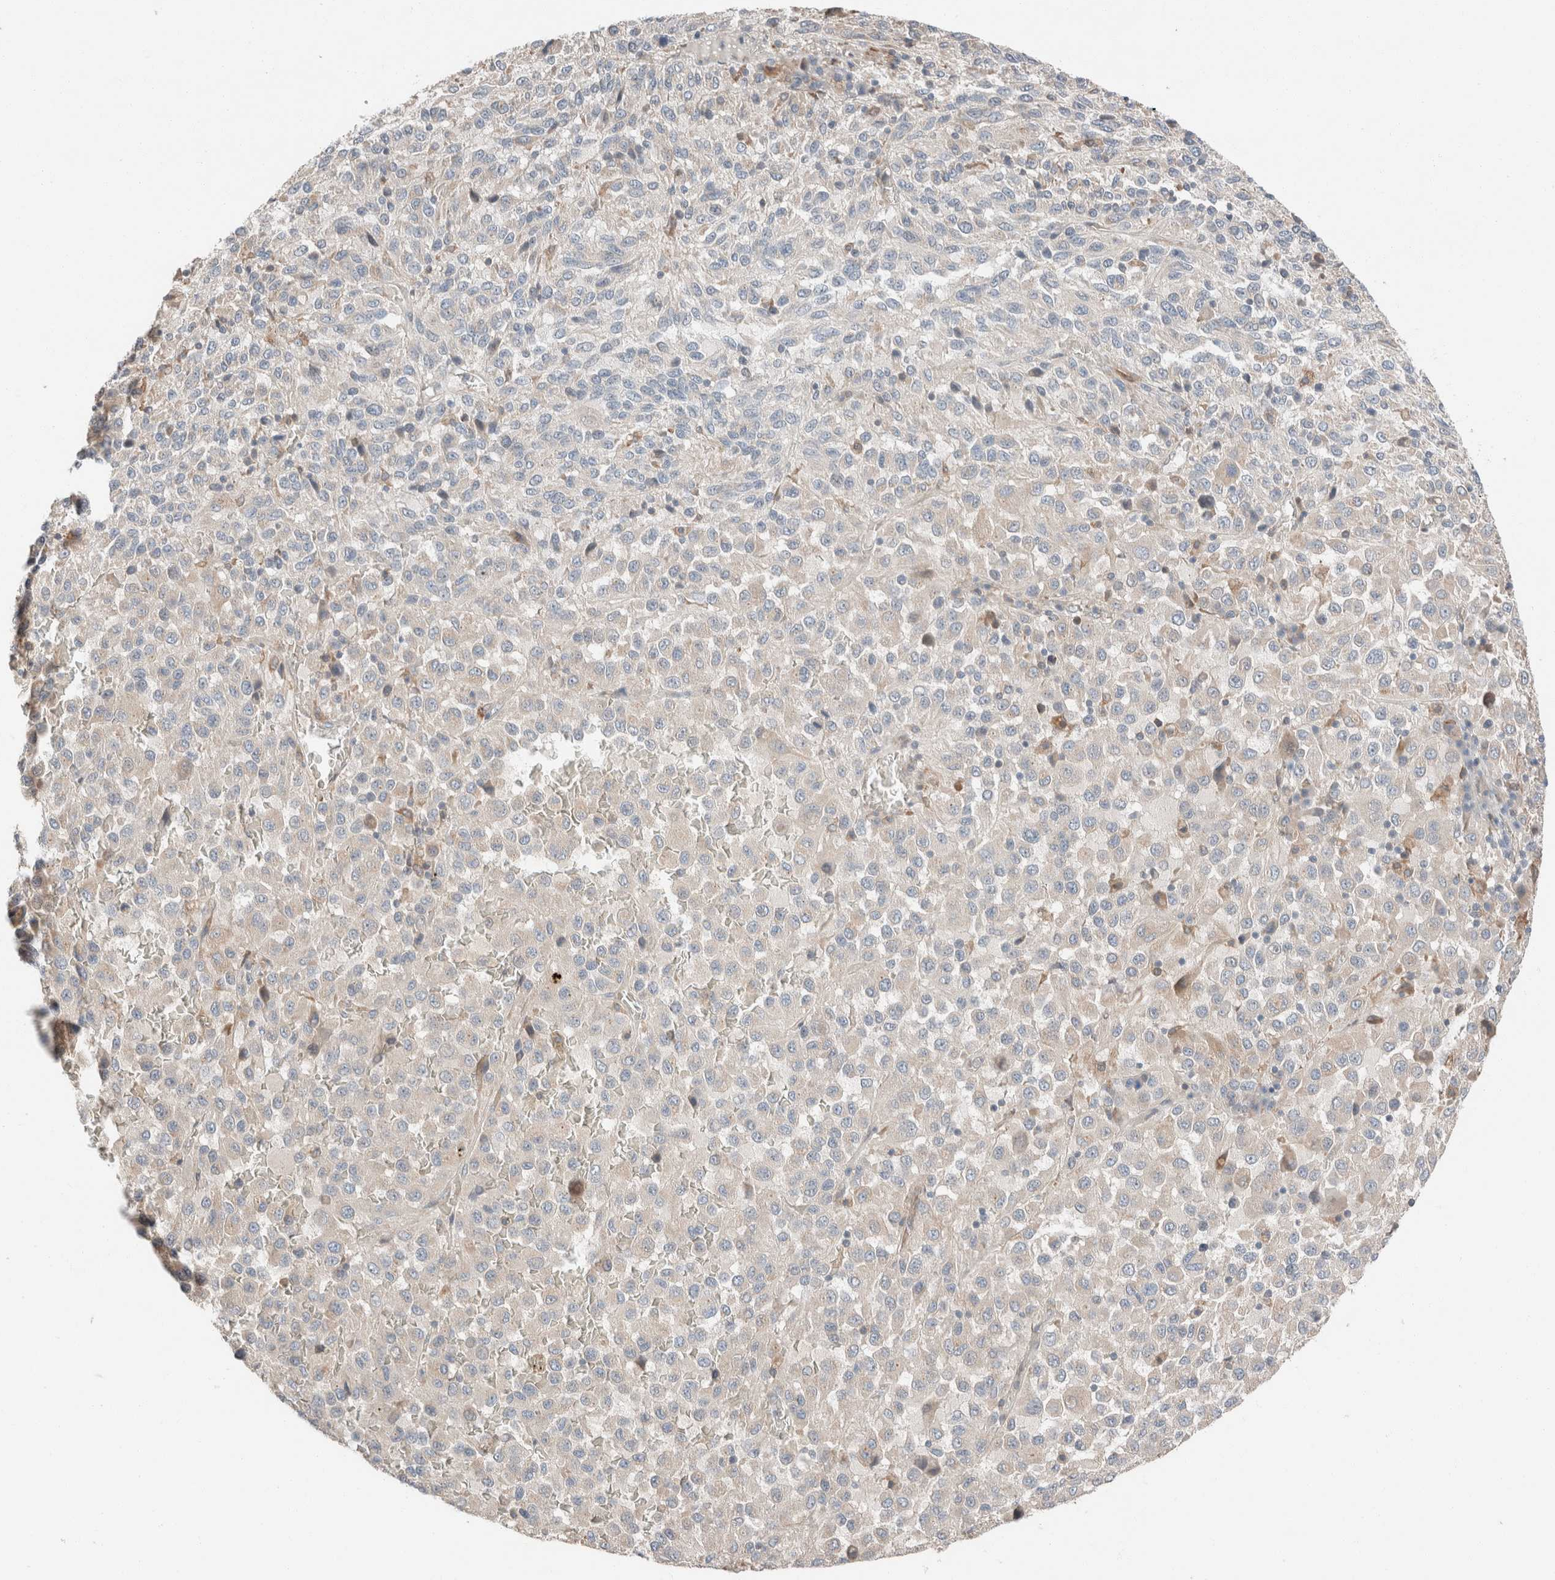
{"staining": {"intensity": "negative", "quantity": "none", "location": "none"}, "tissue": "melanoma", "cell_type": "Tumor cells", "image_type": "cancer", "snomed": [{"axis": "morphology", "description": "Malignant melanoma, Metastatic site"}, {"axis": "topography", "description": "Lung"}], "caption": "DAB (3,3'-diaminobenzidine) immunohistochemical staining of melanoma shows no significant expression in tumor cells.", "gene": "PCM1", "patient": {"sex": "male", "age": 64}}